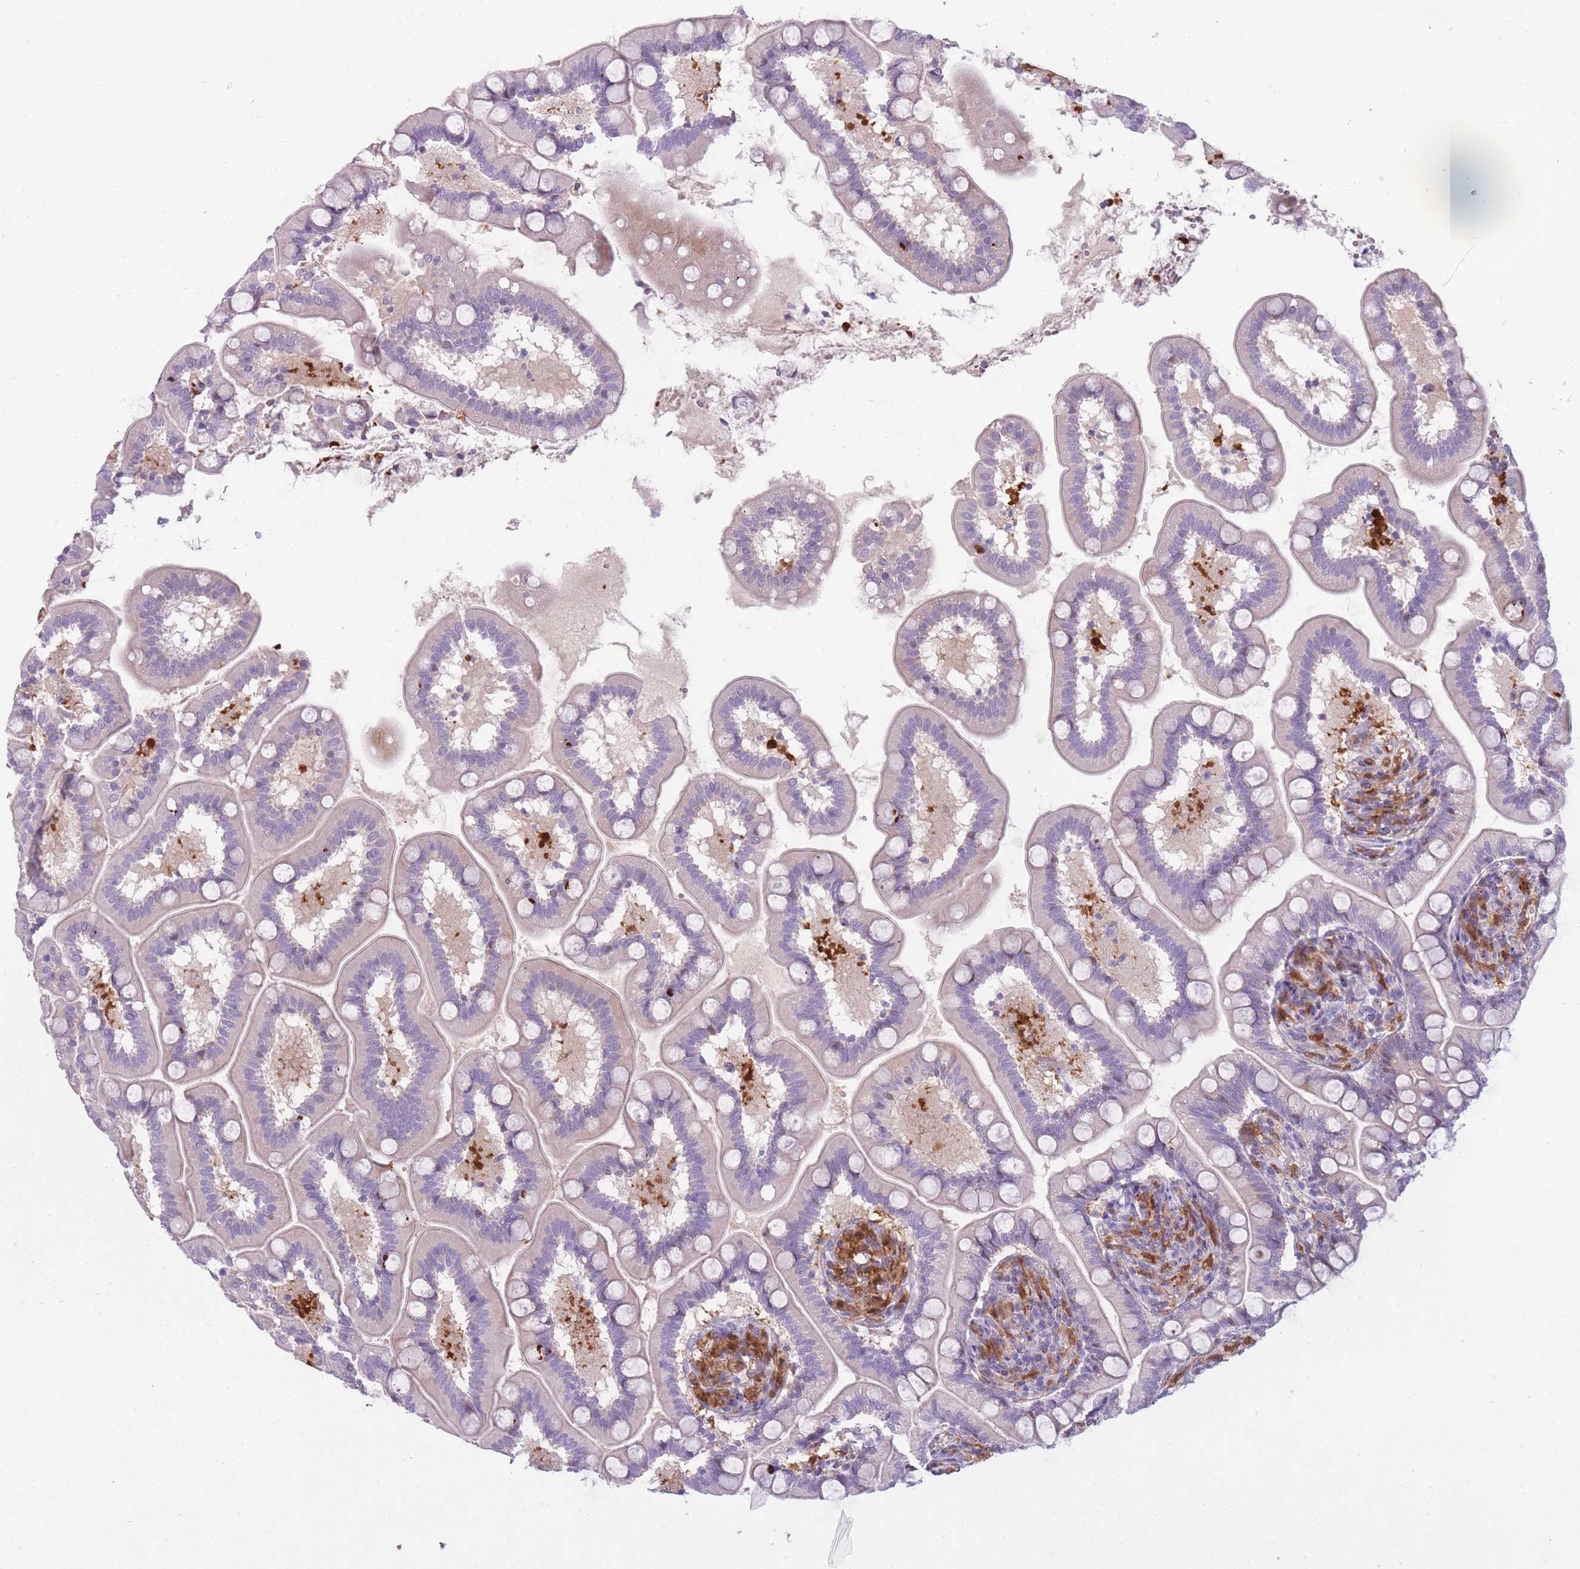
{"staining": {"intensity": "negative", "quantity": "none", "location": "none"}, "tissue": "small intestine", "cell_type": "Glandular cells", "image_type": "normal", "snomed": [{"axis": "morphology", "description": "Normal tissue, NOS"}, {"axis": "topography", "description": "Small intestine"}], "caption": "Glandular cells are negative for protein expression in normal human small intestine. The staining was performed using DAB to visualize the protein expression in brown, while the nuclei were stained in blue with hematoxylin (Magnification: 20x).", "gene": "LGALS9B", "patient": {"sex": "female", "age": 64}}